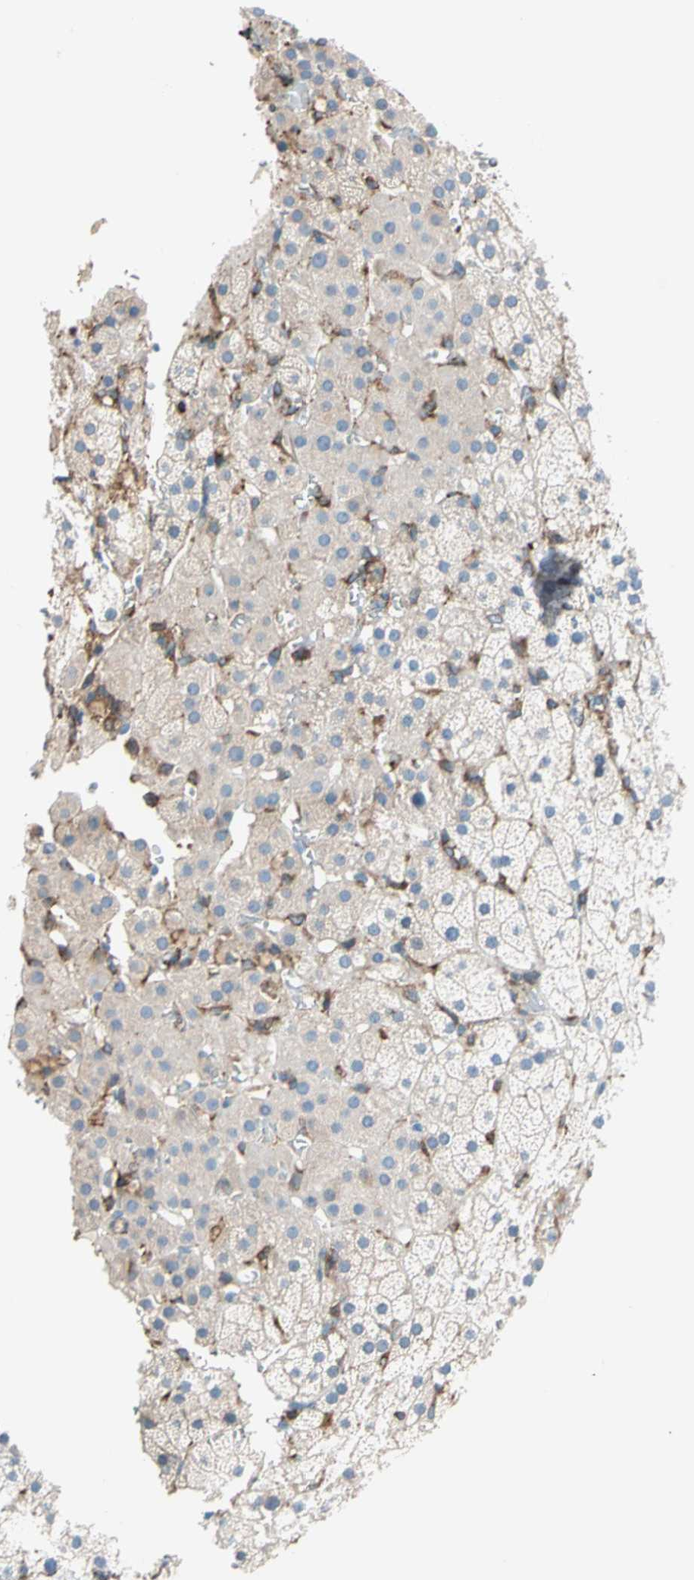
{"staining": {"intensity": "weak", "quantity": "<25%", "location": "cytoplasmic/membranous"}, "tissue": "adrenal gland", "cell_type": "Glandular cells", "image_type": "normal", "snomed": [{"axis": "morphology", "description": "Normal tissue, NOS"}, {"axis": "topography", "description": "Adrenal gland"}], "caption": "Histopathology image shows no significant protein positivity in glandular cells of unremarkable adrenal gland. (Stains: DAB immunohistochemistry with hematoxylin counter stain, Microscopy: brightfield microscopy at high magnification).", "gene": "LRPAP1", "patient": {"sex": "male", "age": 35}}